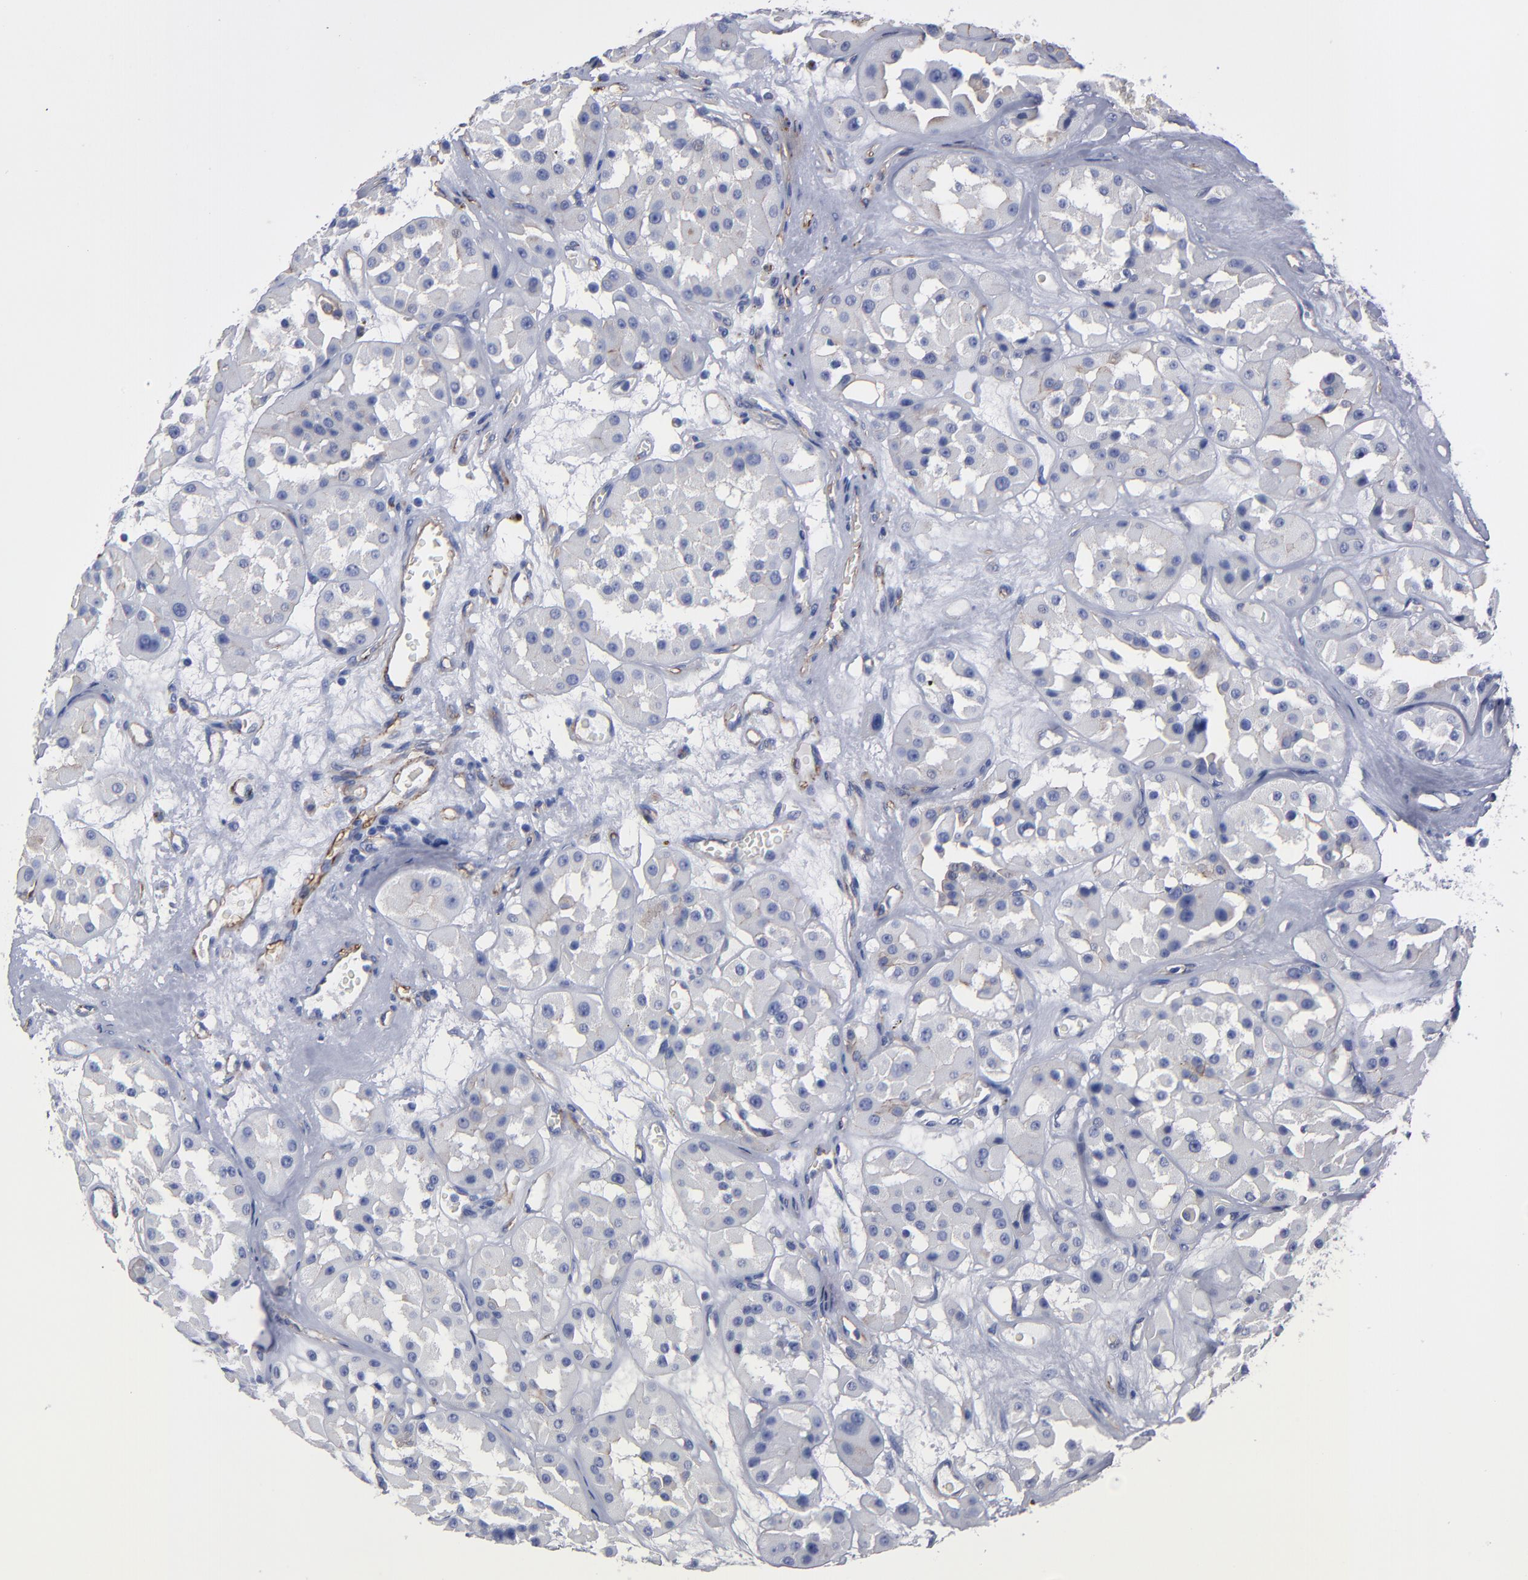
{"staining": {"intensity": "negative", "quantity": "none", "location": "none"}, "tissue": "renal cancer", "cell_type": "Tumor cells", "image_type": "cancer", "snomed": [{"axis": "morphology", "description": "Adenocarcinoma, uncertain malignant potential"}, {"axis": "topography", "description": "Kidney"}], "caption": "Human renal adenocarcinoma,  uncertain malignant potential stained for a protein using IHC demonstrates no staining in tumor cells.", "gene": "TM4SF1", "patient": {"sex": "male", "age": 63}}